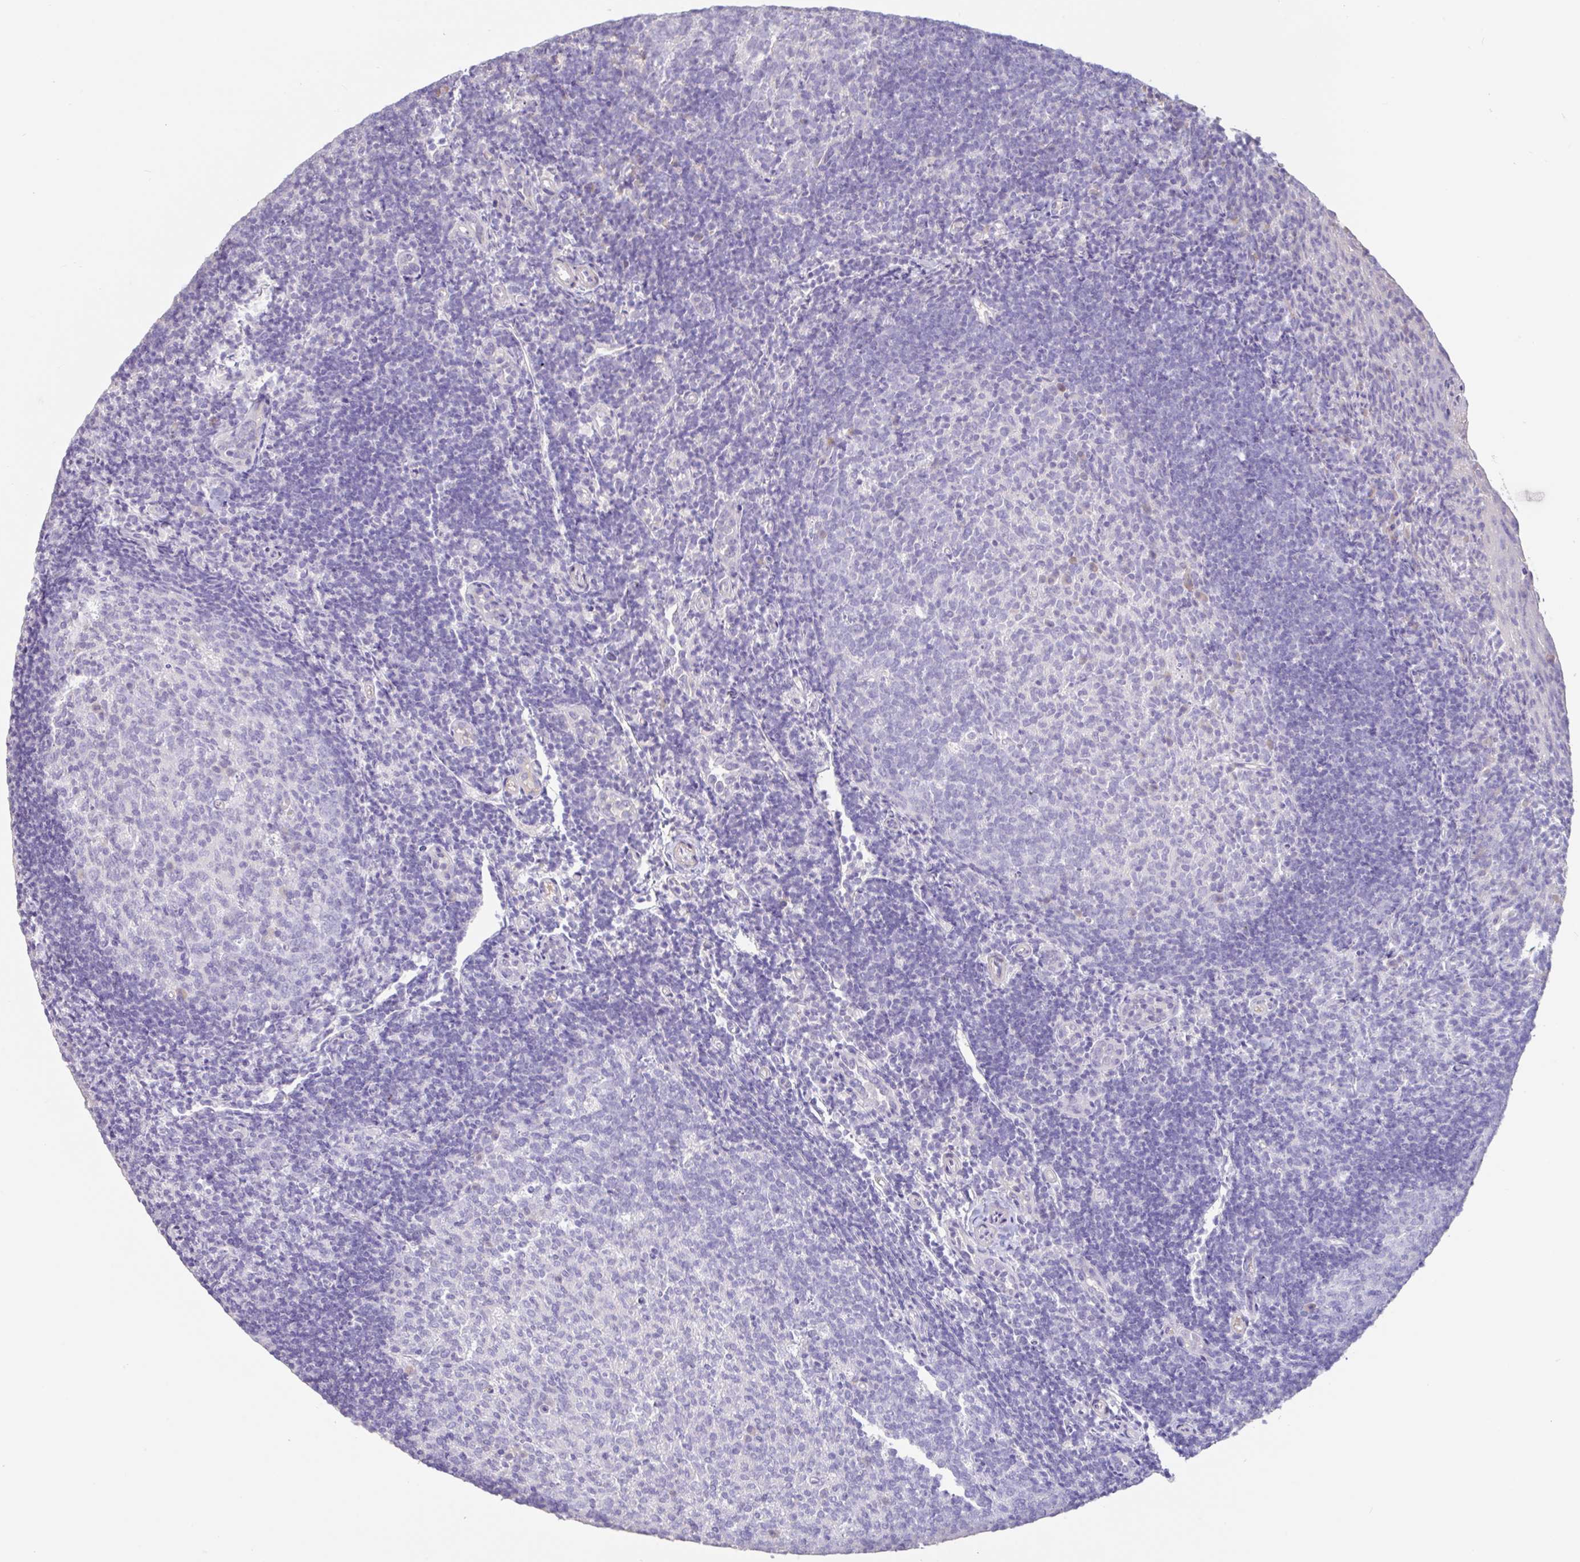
{"staining": {"intensity": "weak", "quantity": "<25%", "location": "cytoplasmic/membranous"}, "tissue": "tonsil", "cell_type": "Germinal center cells", "image_type": "normal", "snomed": [{"axis": "morphology", "description": "Normal tissue, NOS"}, {"axis": "topography", "description": "Tonsil"}], "caption": "Germinal center cells are negative for brown protein staining in normal tonsil.", "gene": "PYGM", "patient": {"sex": "female", "age": 10}}